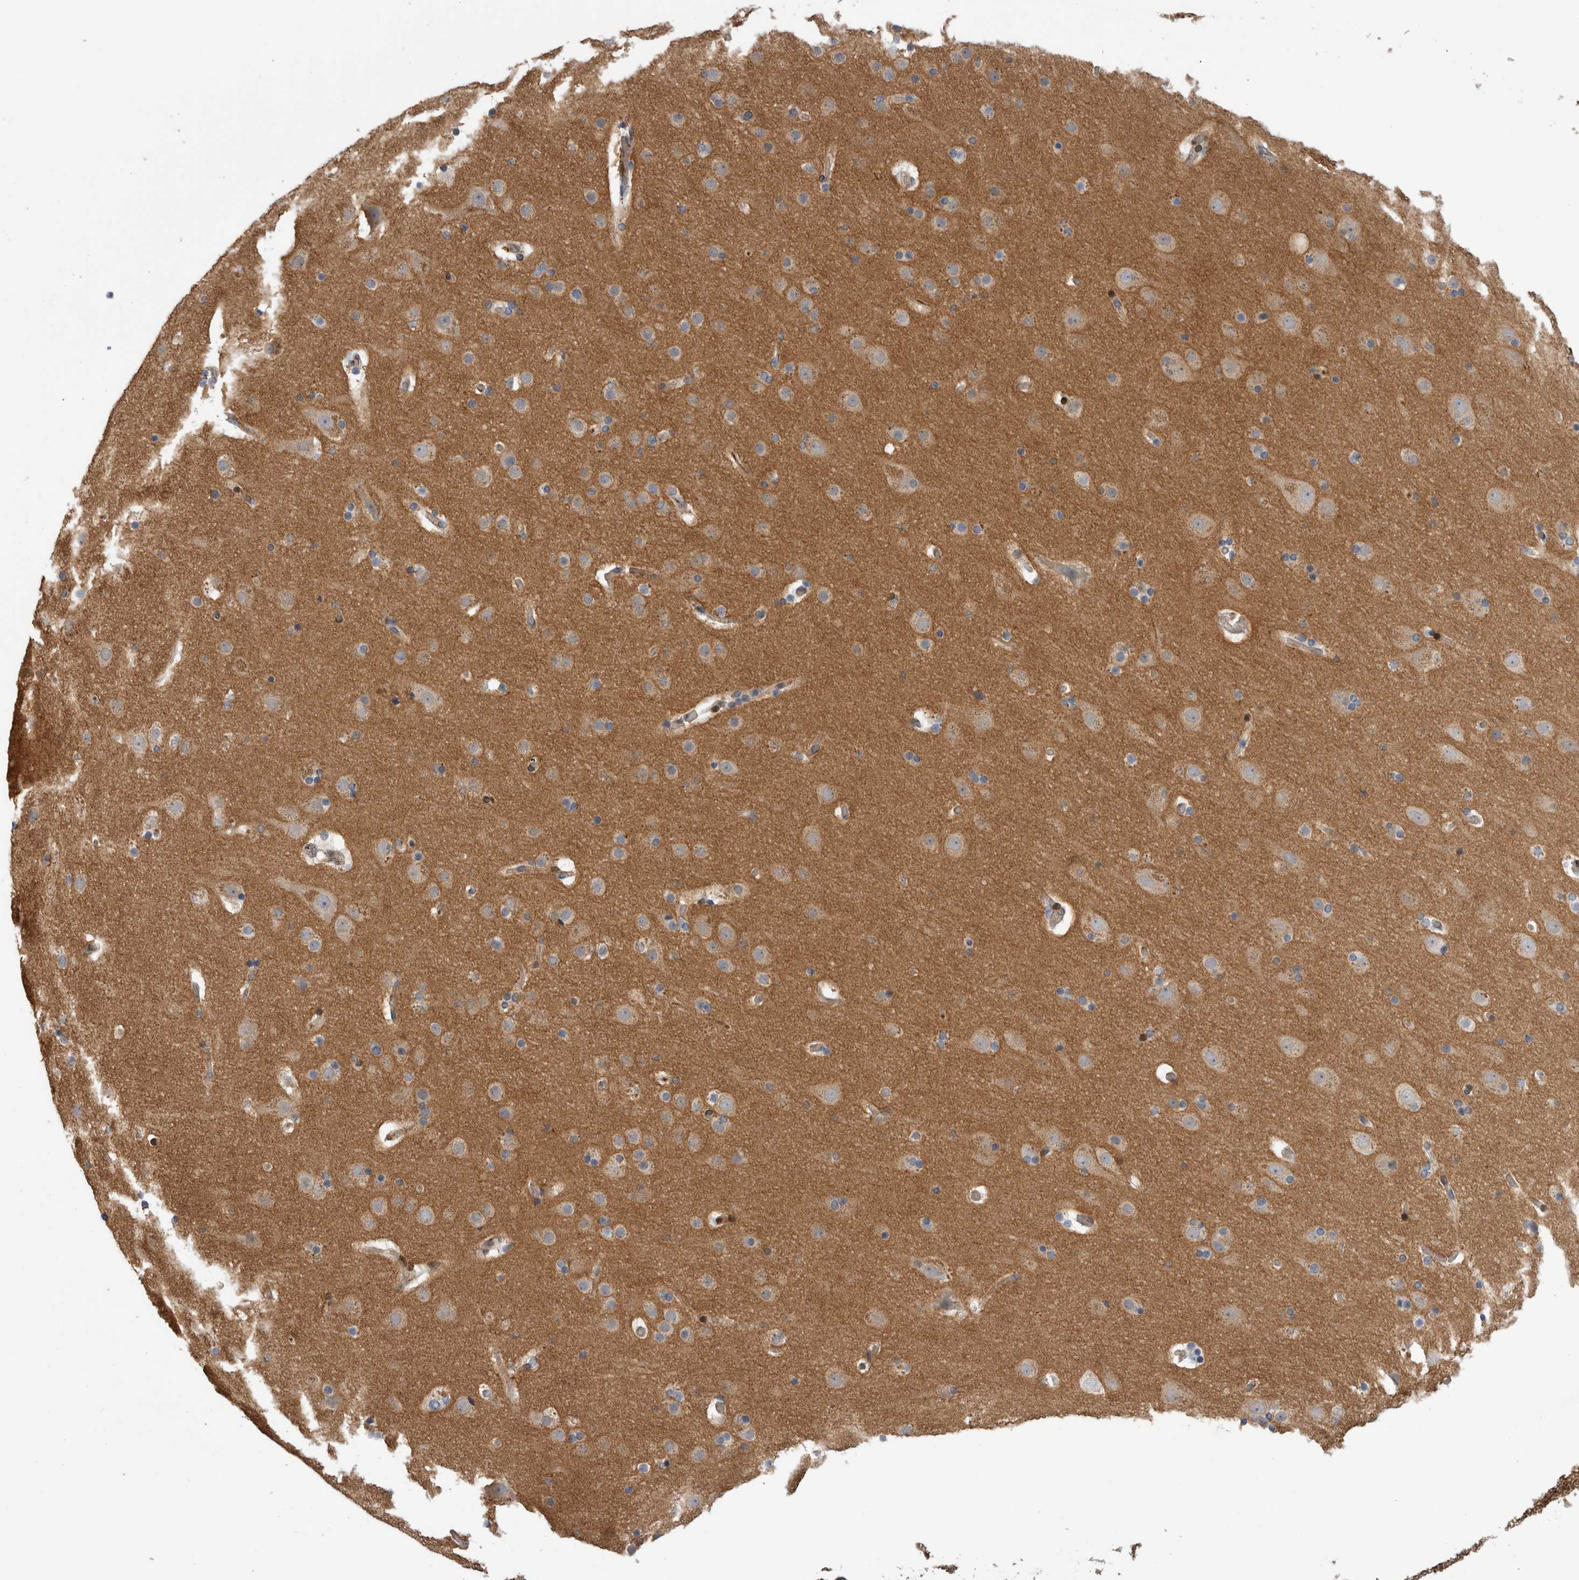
{"staining": {"intensity": "negative", "quantity": "none", "location": "none"}, "tissue": "cerebral cortex", "cell_type": "Endothelial cells", "image_type": "normal", "snomed": [{"axis": "morphology", "description": "Normal tissue, NOS"}, {"axis": "topography", "description": "Cerebral cortex"}], "caption": "Immunohistochemistry (IHC) micrograph of benign cerebral cortex stained for a protein (brown), which reveals no expression in endothelial cells.", "gene": "DMTN", "patient": {"sex": "male", "age": 57}}